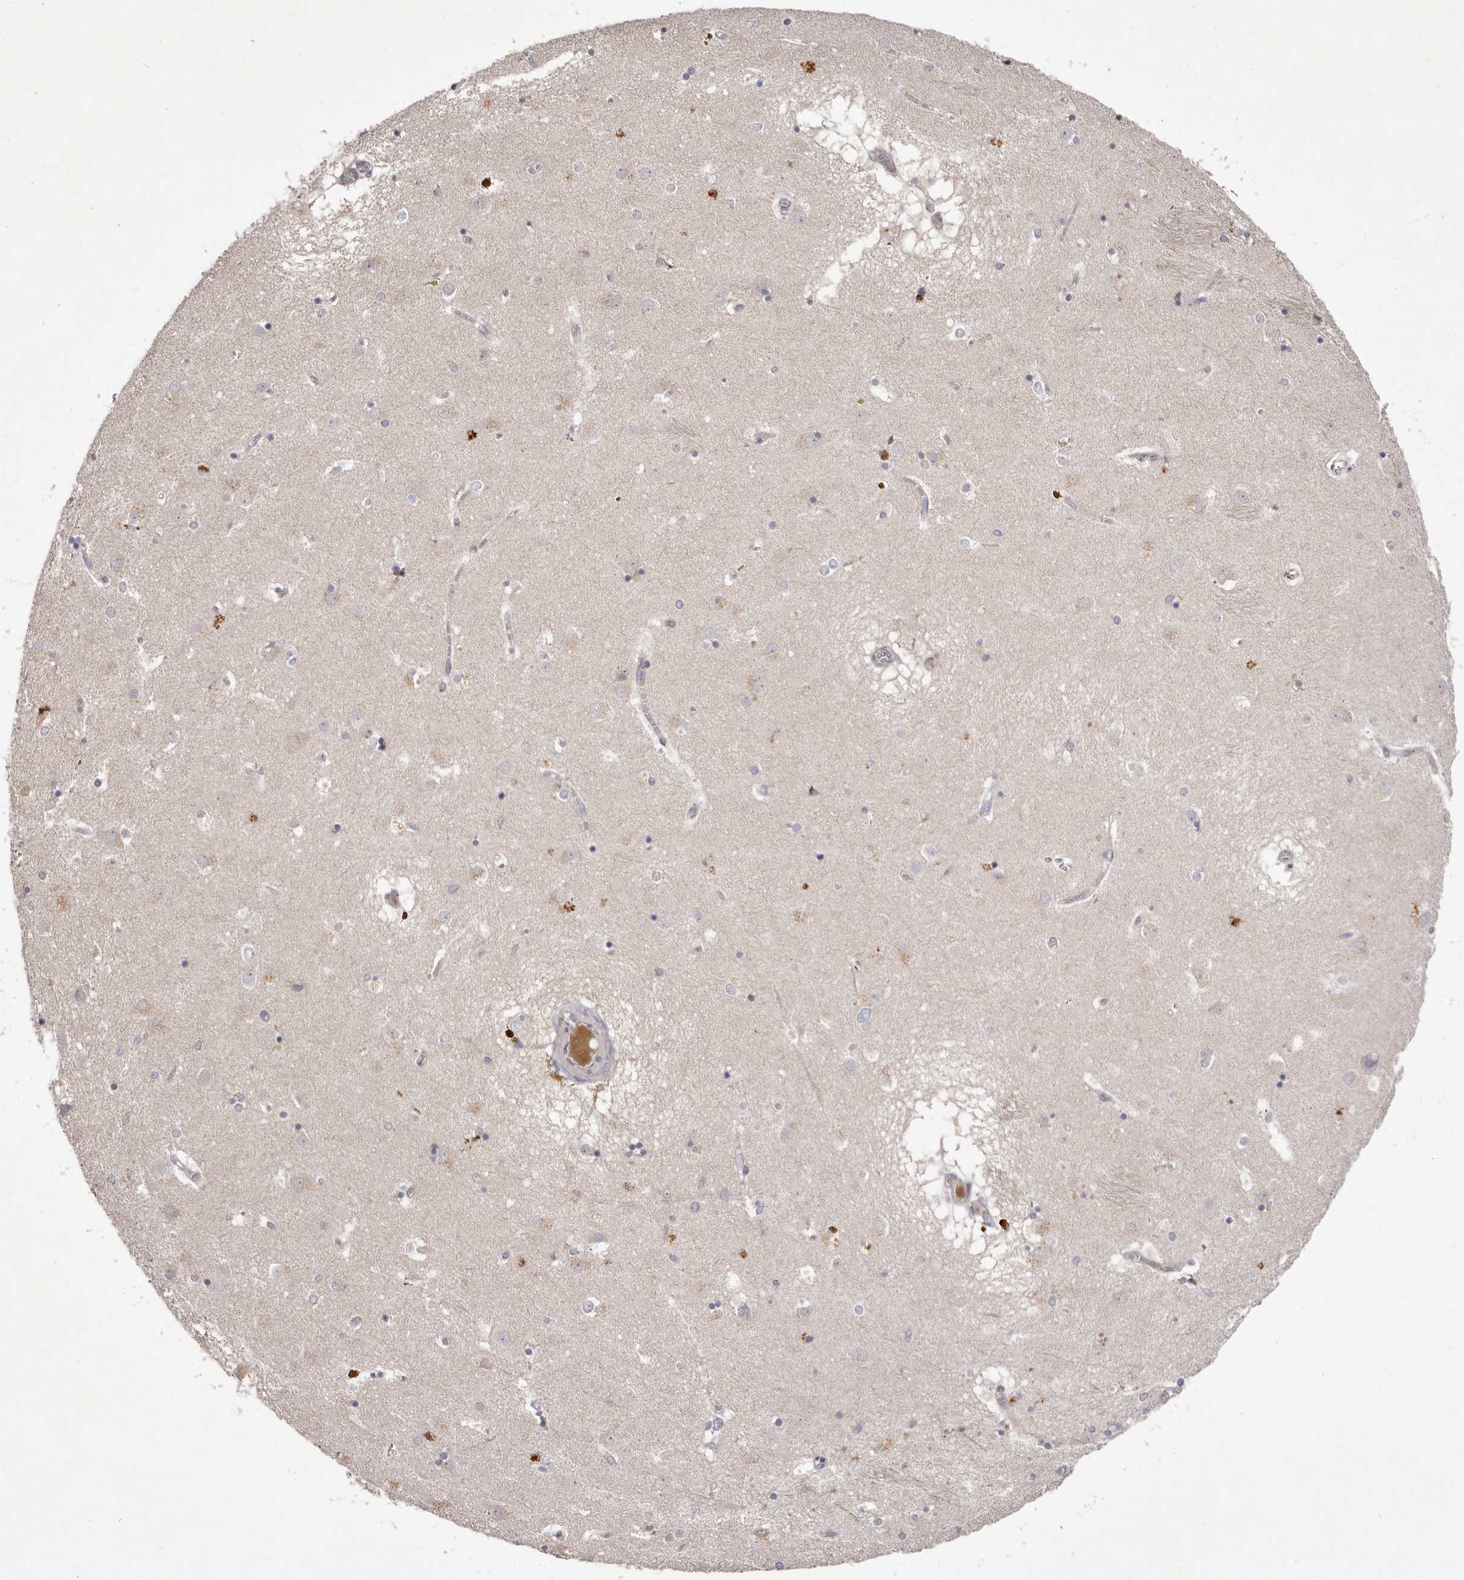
{"staining": {"intensity": "negative", "quantity": "none", "location": "none"}, "tissue": "caudate", "cell_type": "Glial cells", "image_type": "normal", "snomed": [{"axis": "morphology", "description": "Normal tissue, NOS"}, {"axis": "topography", "description": "Lateral ventricle wall"}], "caption": "IHC photomicrograph of benign caudate: caudate stained with DAB exhibits no significant protein staining in glial cells.", "gene": "PEG10", "patient": {"sex": "male", "age": 70}}